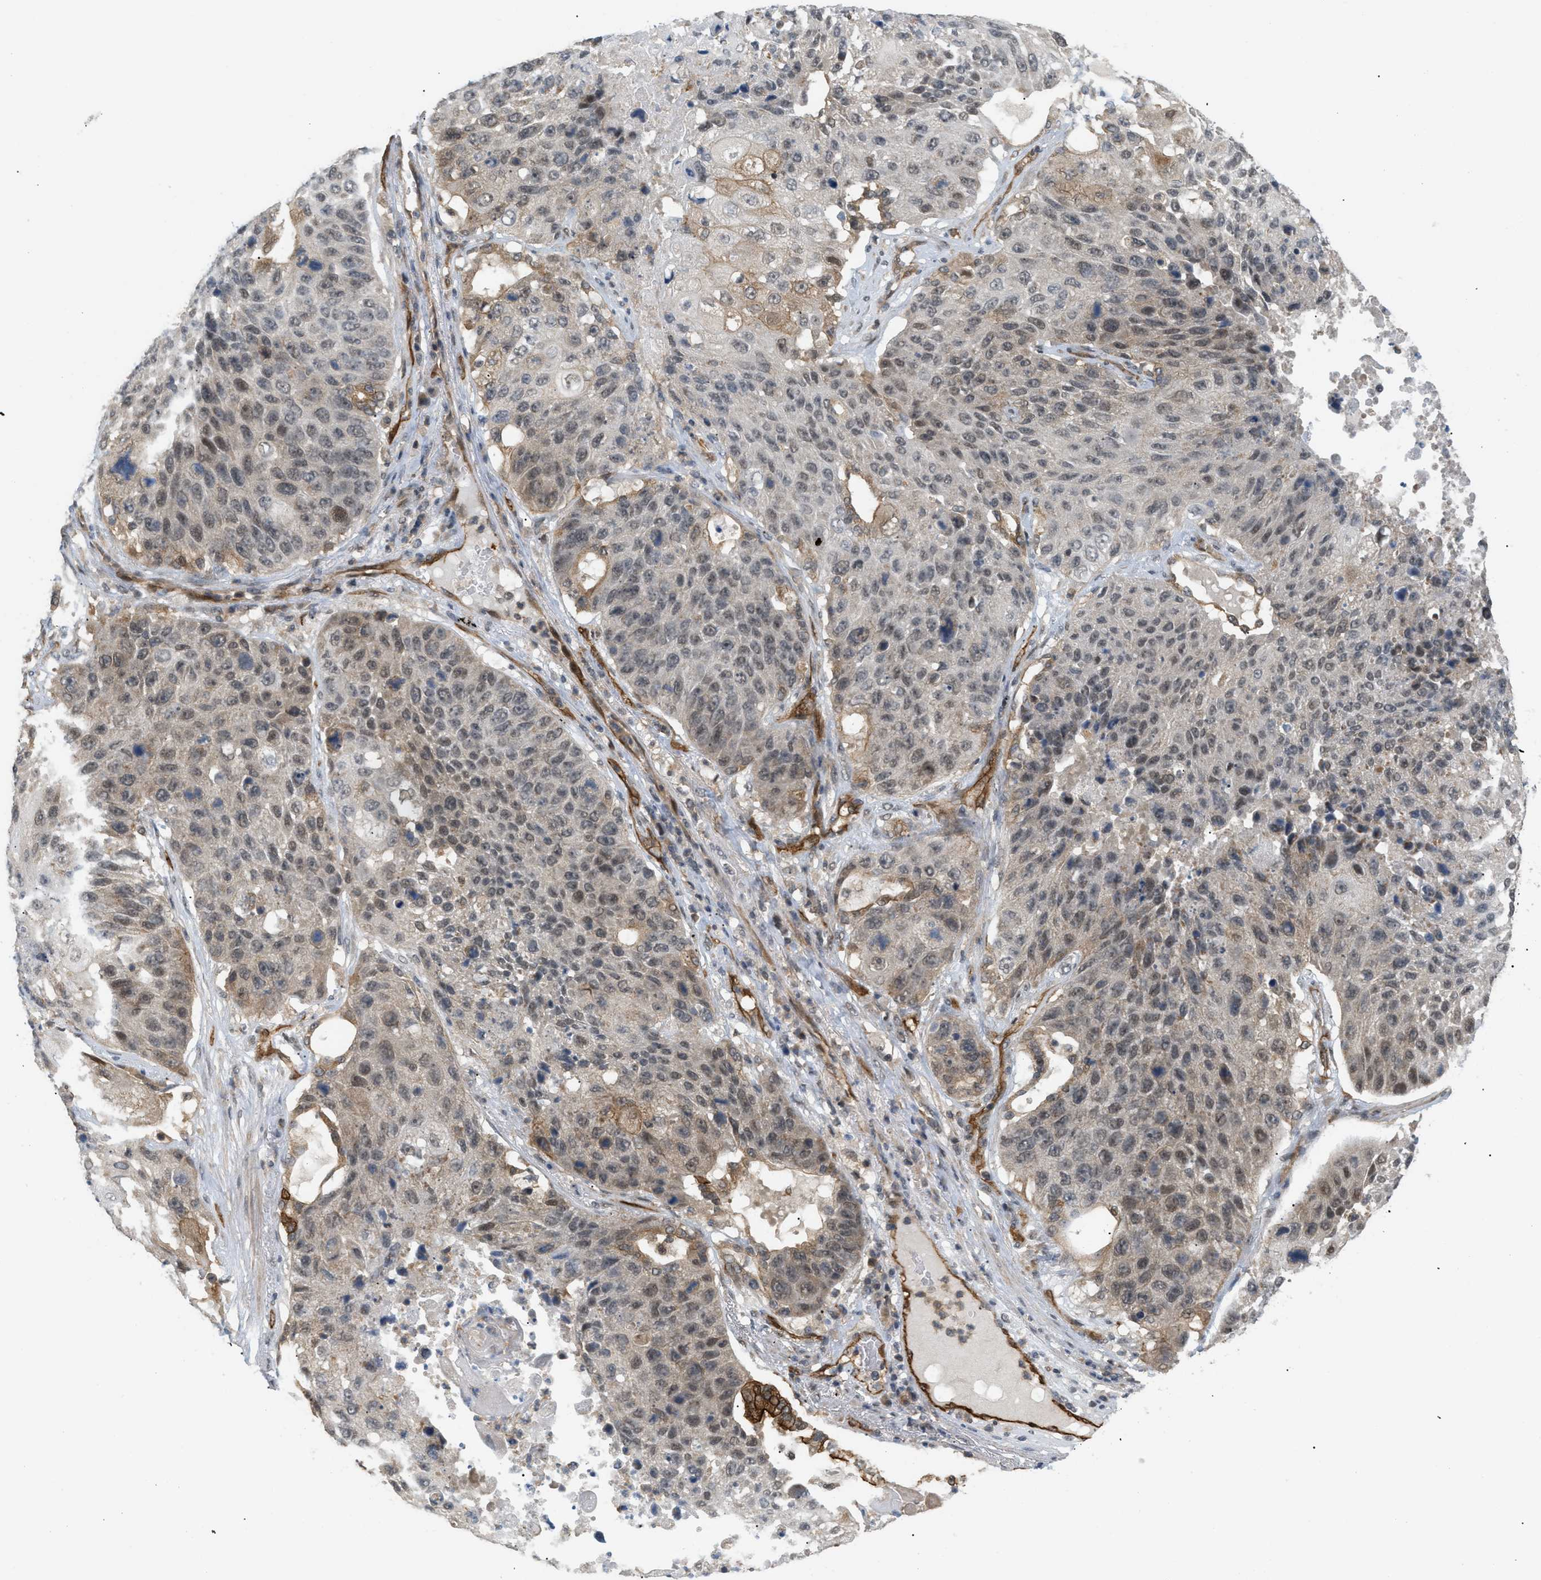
{"staining": {"intensity": "weak", "quantity": "25%-75%", "location": "cytoplasmic/membranous,nuclear"}, "tissue": "lung cancer", "cell_type": "Tumor cells", "image_type": "cancer", "snomed": [{"axis": "morphology", "description": "Squamous cell carcinoma, NOS"}, {"axis": "topography", "description": "Lung"}], "caption": "Tumor cells display low levels of weak cytoplasmic/membranous and nuclear expression in approximately 25%-75% of cells in human lung cancer. The protein of interest is stained brown, and the nuclei are stained in blue (DAB (3,3'-diaminobenzidine) IHC with brightfield microscopy, high magnification).", "gene": "PALMD", "patient": {"sex": "male", "age": 61}}